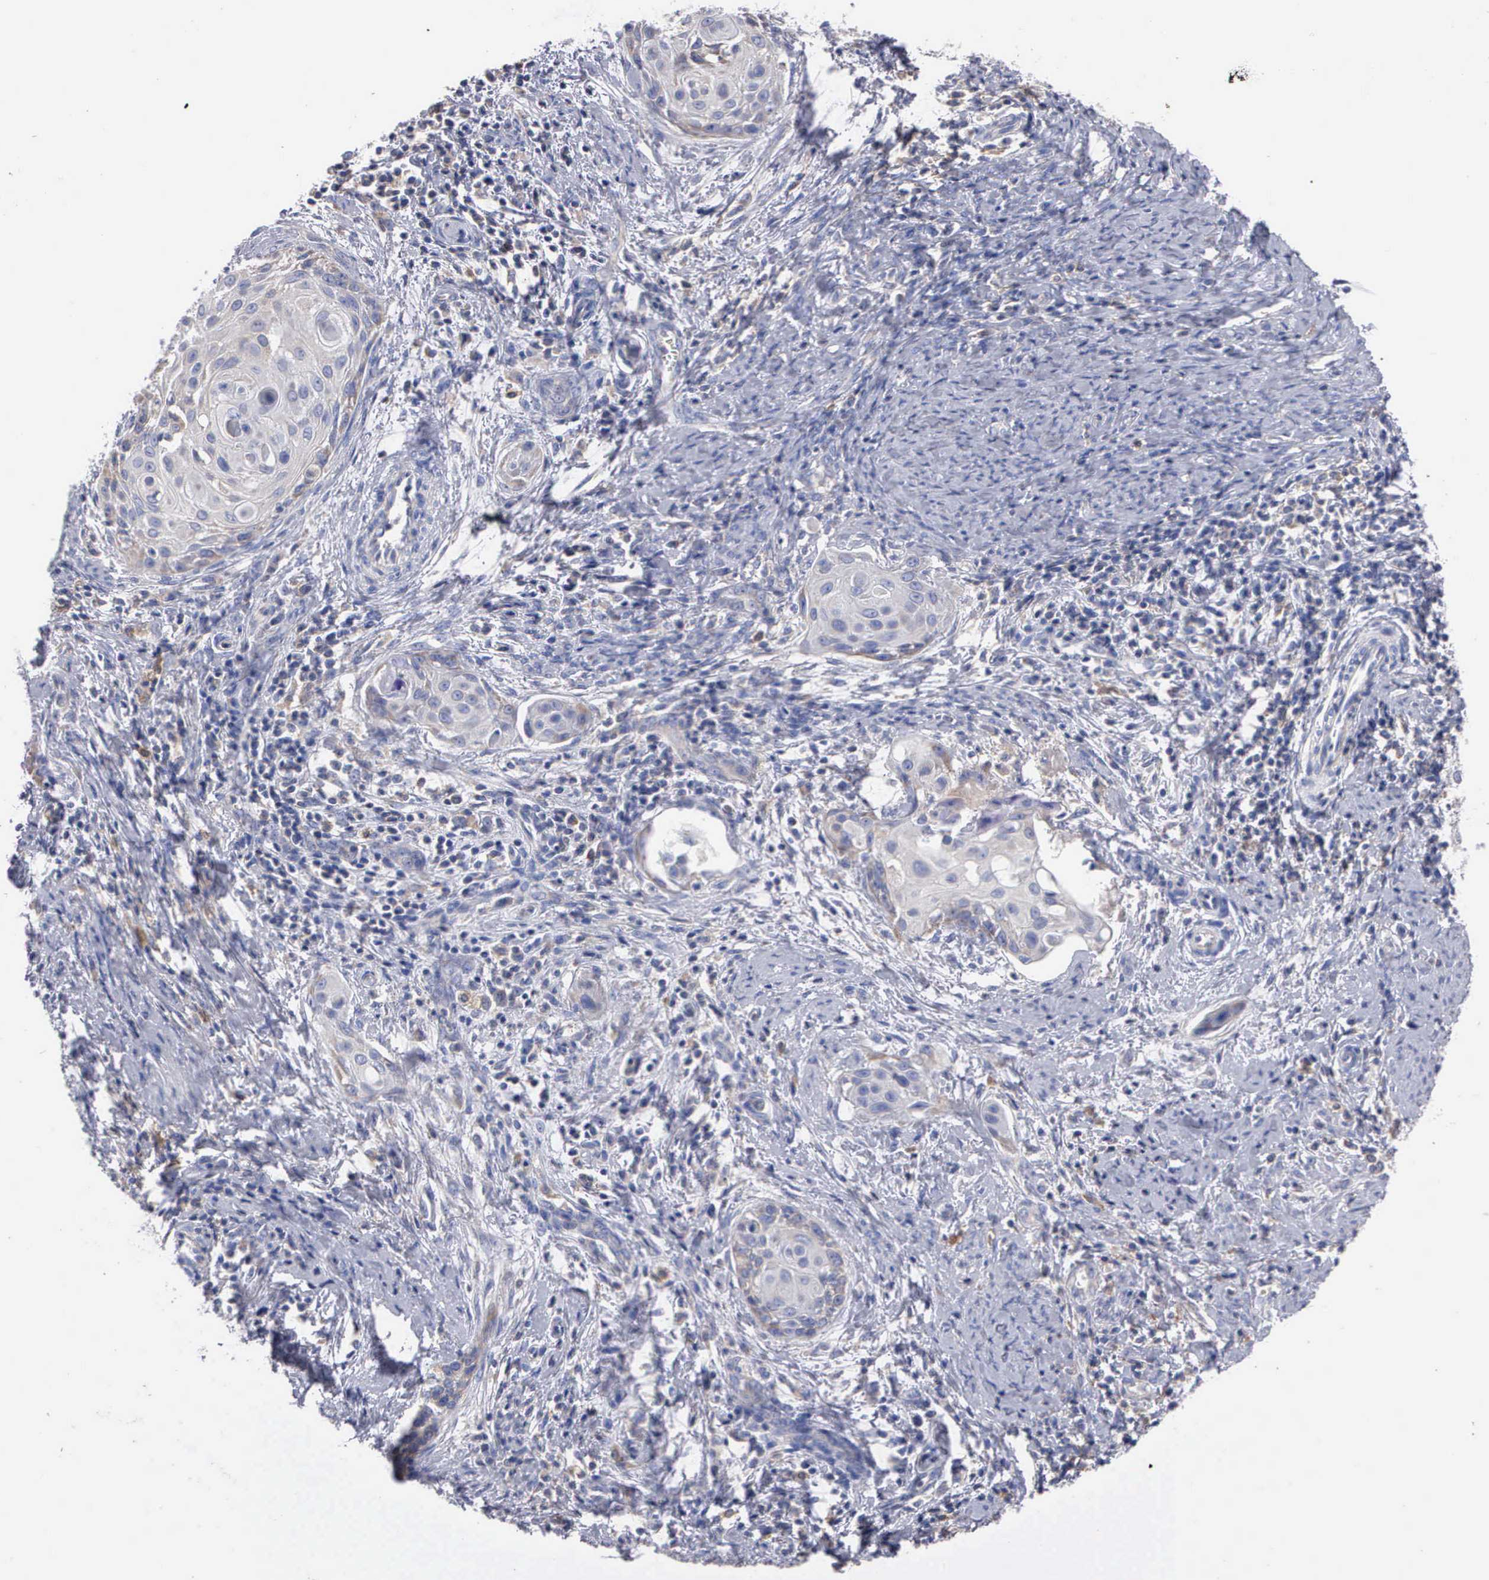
{"staining": {"intensity": "negative", "quantity": "none", "location": "none"}, "tissue": "cervical cancer", "cell_type": "Tumor cells", "image_type": "cancer", "snomed": [{"axis": "morphology", "description": "Squamous cell carcinoma, NOS"}, {"axis": "topography", "description": "Cervix"}], "caption": "Immunohistochemistry micrograph of neoplastic tissue: cervical squamous cell carcinoma stained with DAB (3,3'-diaminobenzidine) displays no significant protein expression in tumor cells. (Stains: DAB (3,3'-diaminobenzidine) immunohistochemistry with hematoxylin counter stain, Microscopy: brightfield microscopy at high magnification).", "gene": "PTGS2", "patient": {"sex": "female", "age": 33}}